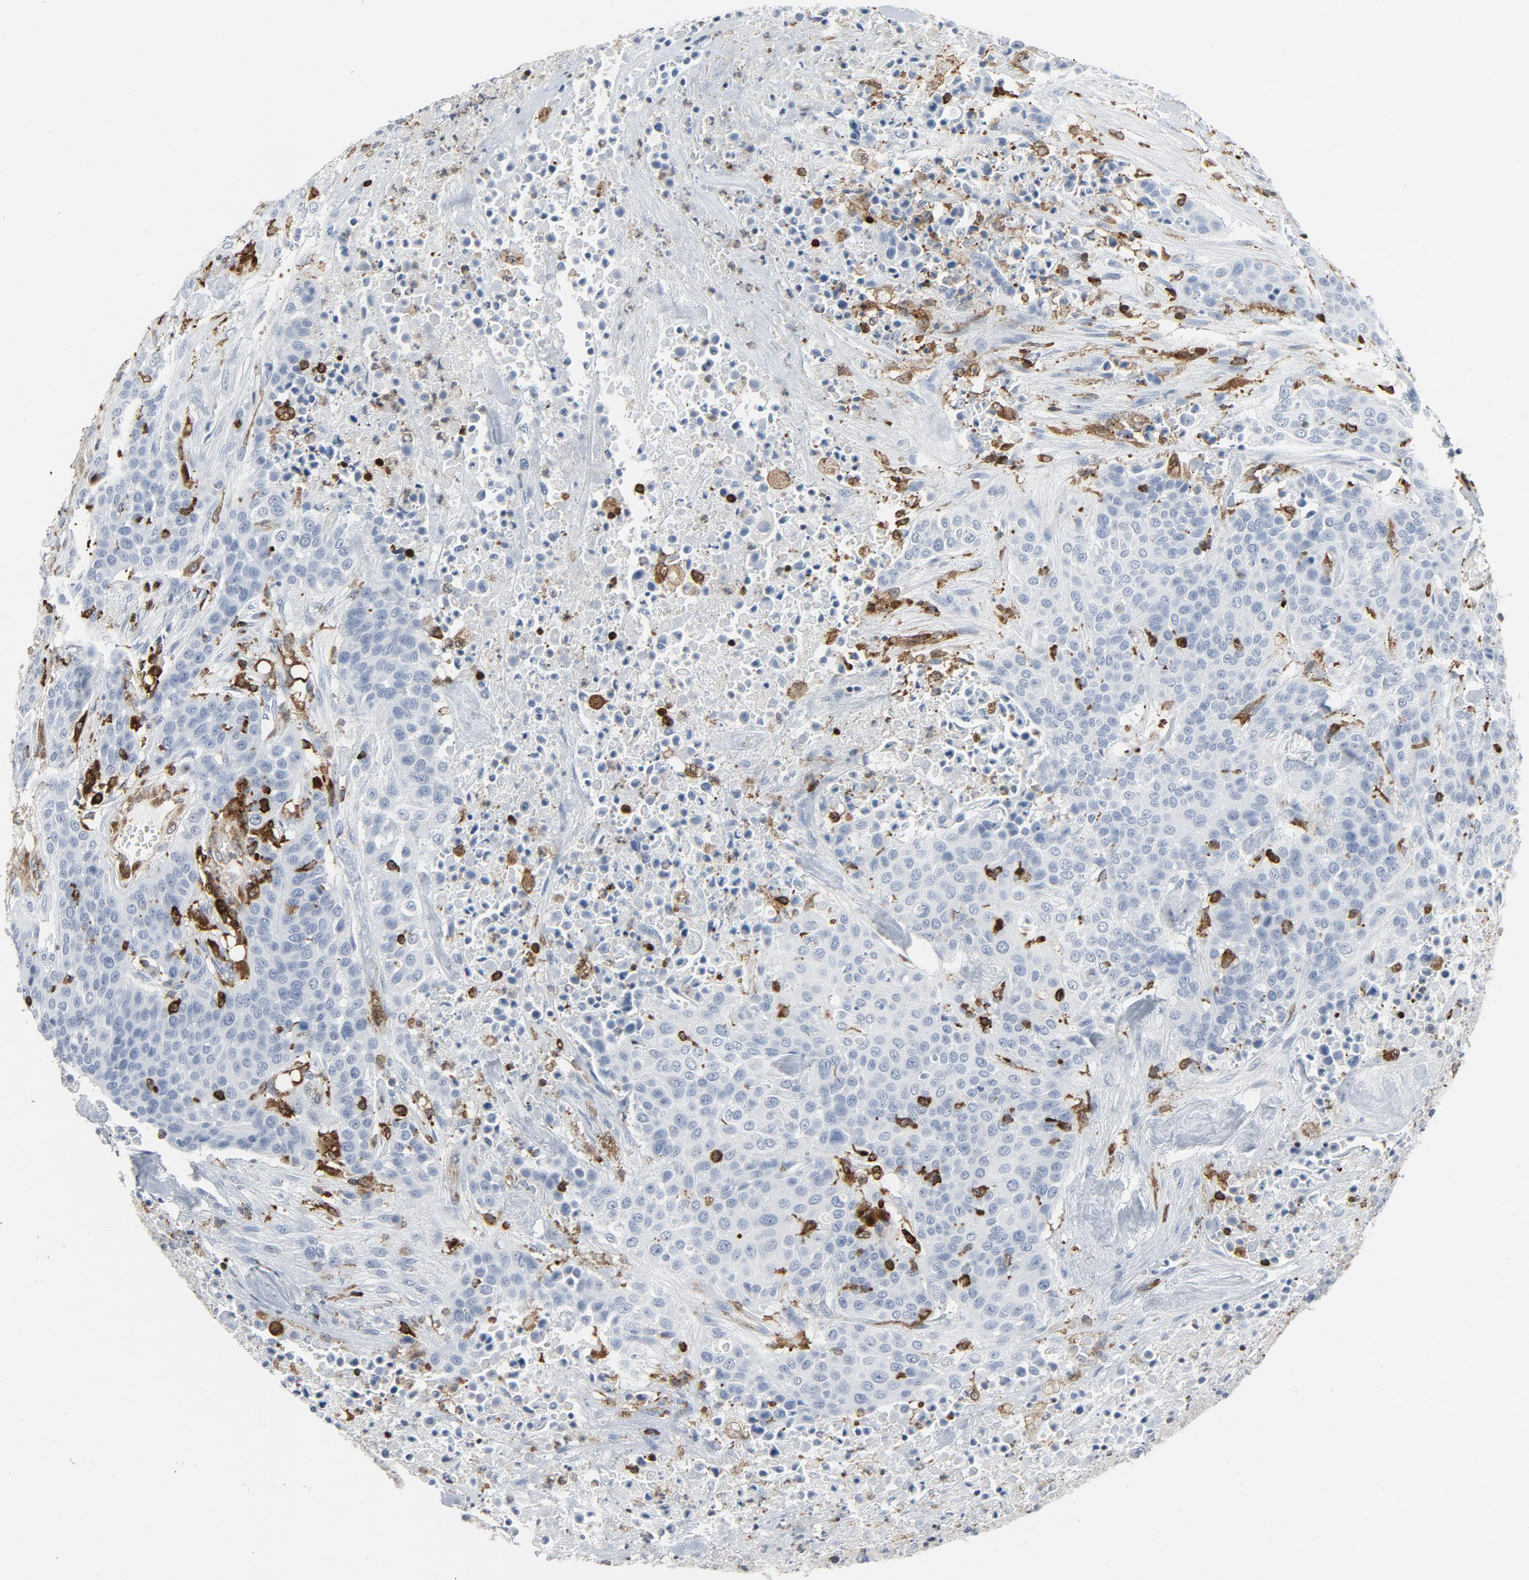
{"staining": {"intensity": "negative", "quantity": "none", "location": "none"}, "tissue": "urothelial cancer", "cell_type": "Tumor cells", "image_type": "cancer", "snomed": [{"axis": "morphology", "description": "Urothelial carcinoma, High grade"}, {"axis": "topography", "description": "Urinary bladder"}], "caption": "IHC histopathology image of neoplastic tissue: human urothelial carcinoma (high-grade) stained with DAB displays no significant protein staining in tumor cells.", "gene": "LCP2", "patient": {"sex": "male", "age": 74}}